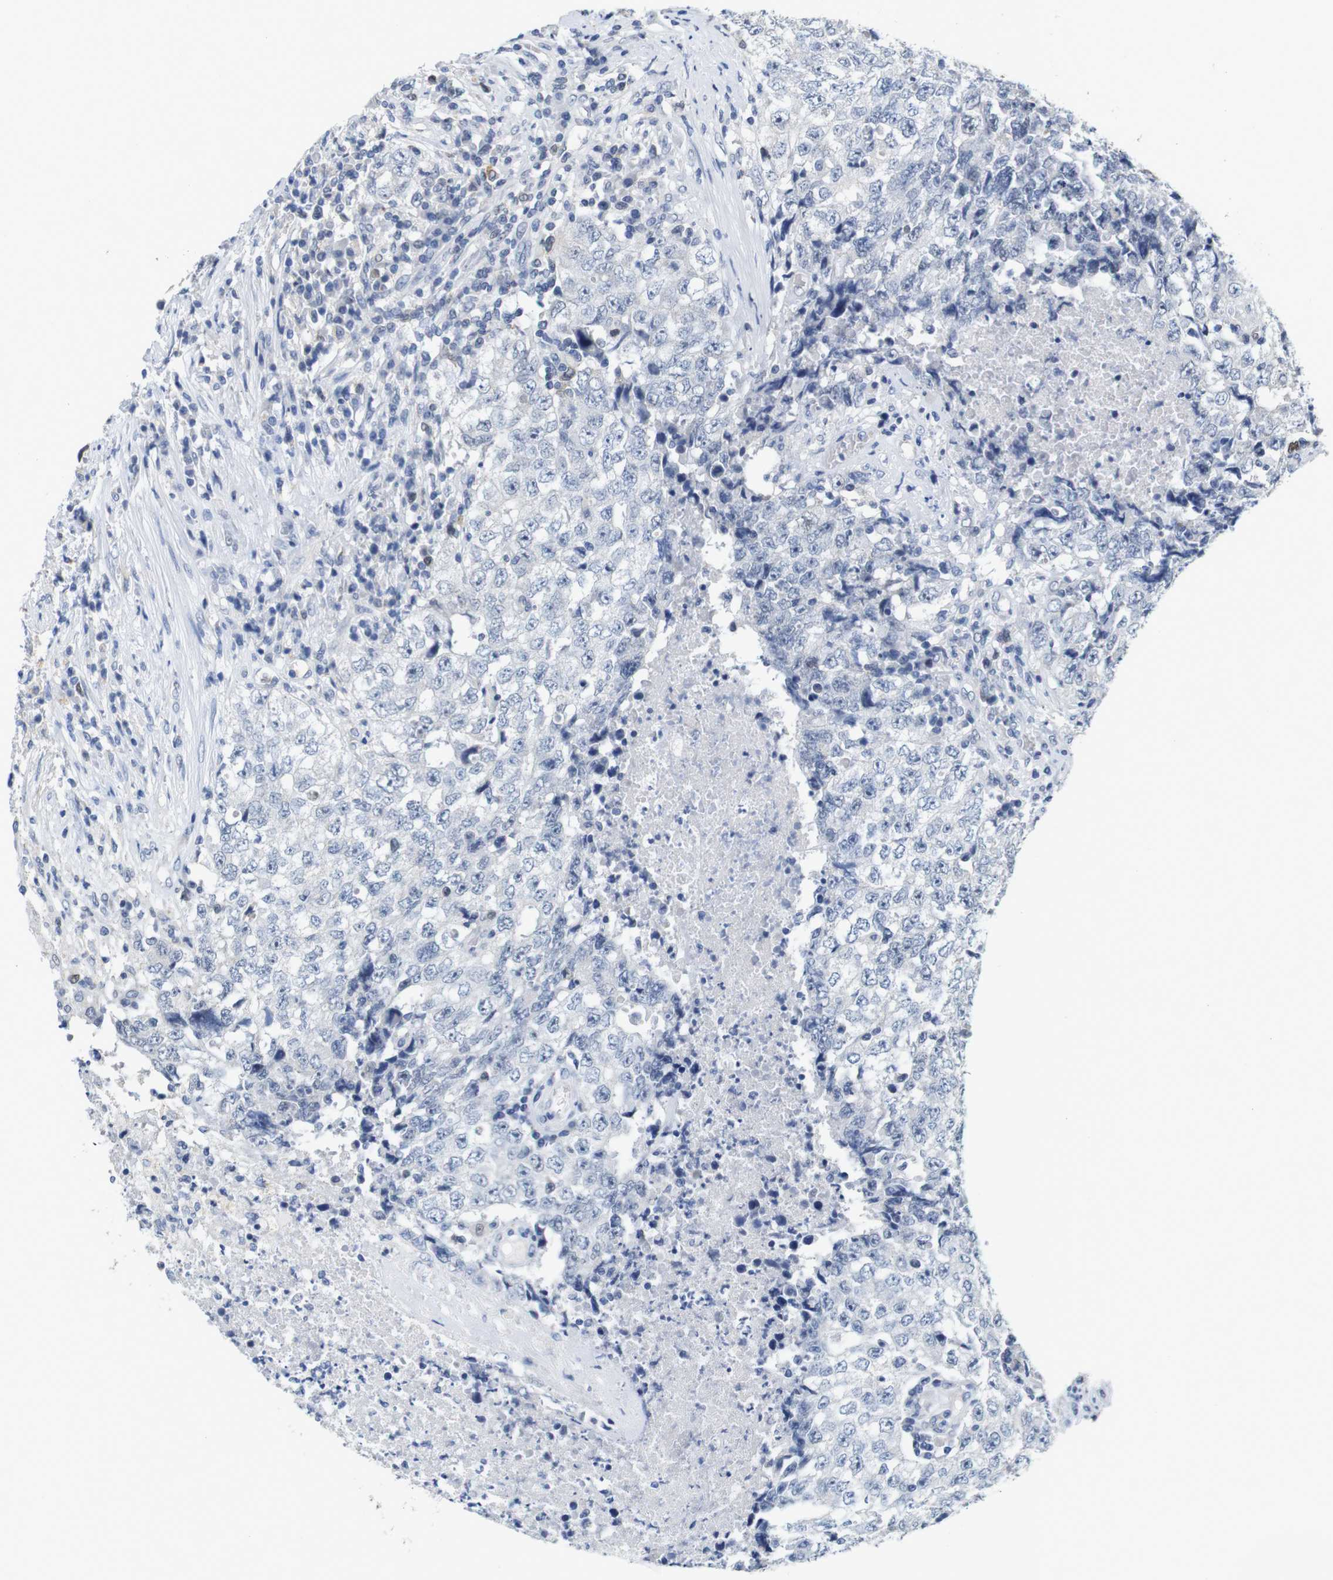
{"staining": {"intensity": "negative", "quantity": "none", "location": "none"}, "tissue": "testis cancer", "cell_type": "Tumor cells", "image_type": "cancer", "snomed": [{"axis": "morphology", "description": "Necrosis, NOS"}, {"axis": "morphology", "description": "Carcinoma, Embryonal, NOS"}, {"axis": "topography", "description": "Testis"}], "caption": "Immunohistochemical staining of human embryonal carcinoma (testis) reveals no significant staining in tumor cells. (IHC, brightfield microscopy, high magnification).", "gene": "CDK2", "patient": {"sex": "male", "age": 19}}